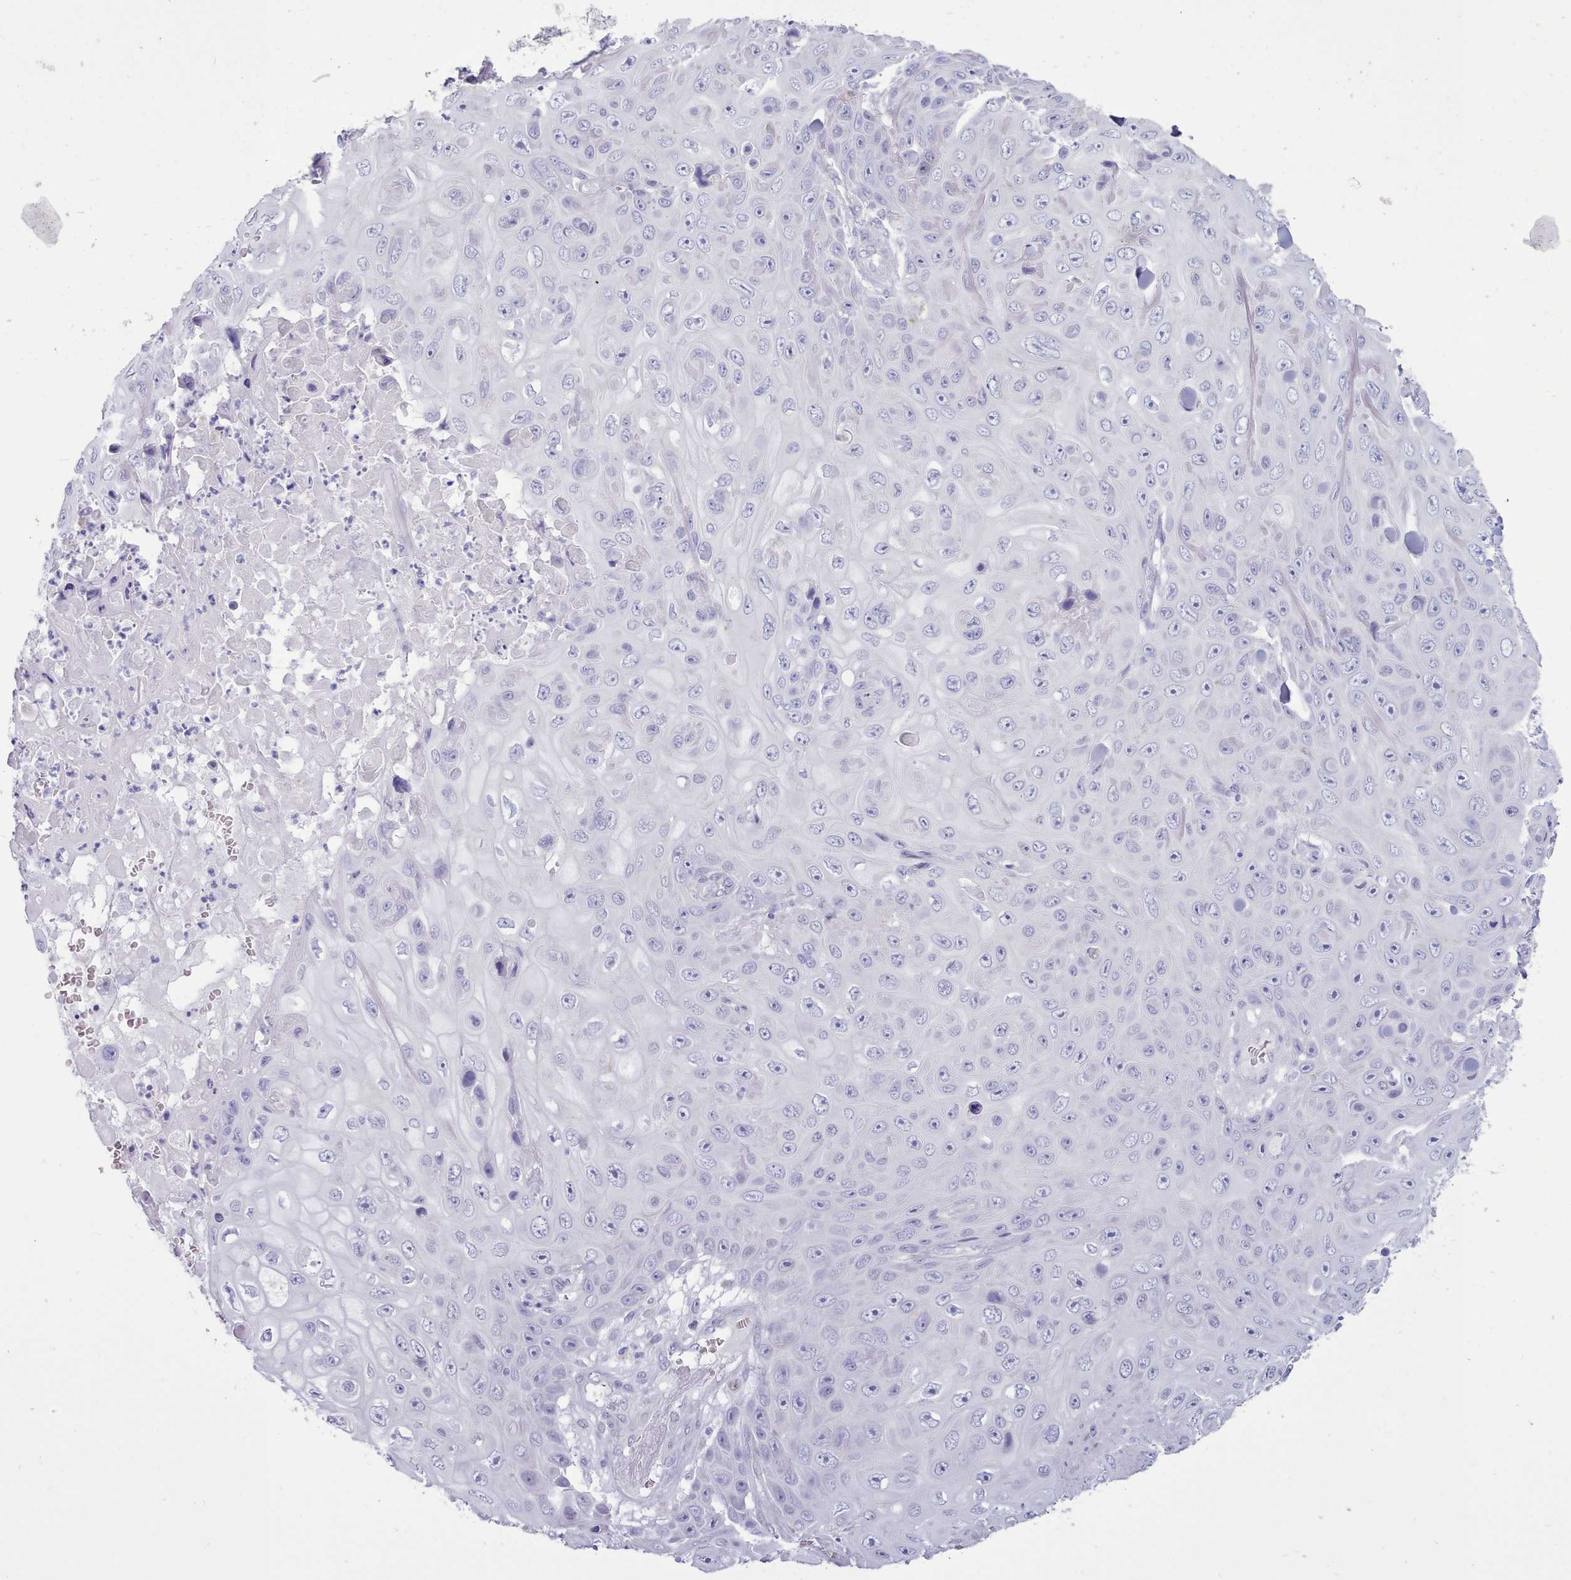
{"staining": {"intensity": "negative", "quantity": "none", "location": "none"}, "tissue": "skin cancer", "cell_type": "Tumor cells", "image_type": "cancer", "snomed": [{"axis": "morphology", "description": "Squamous cell carcinoma, NOS"}, {"axis": "topography", "description": "Skin"}], "caption": "High magnification brightfield microscopy of skin cancer stained with DAB (3,3'-diaminobenzidine) (brown) and counterstained with hematoxylin (blue): tumor cells show no significant staining.", "gene": "TMEM253", "patient": {"sex": "male", "age": 82}}